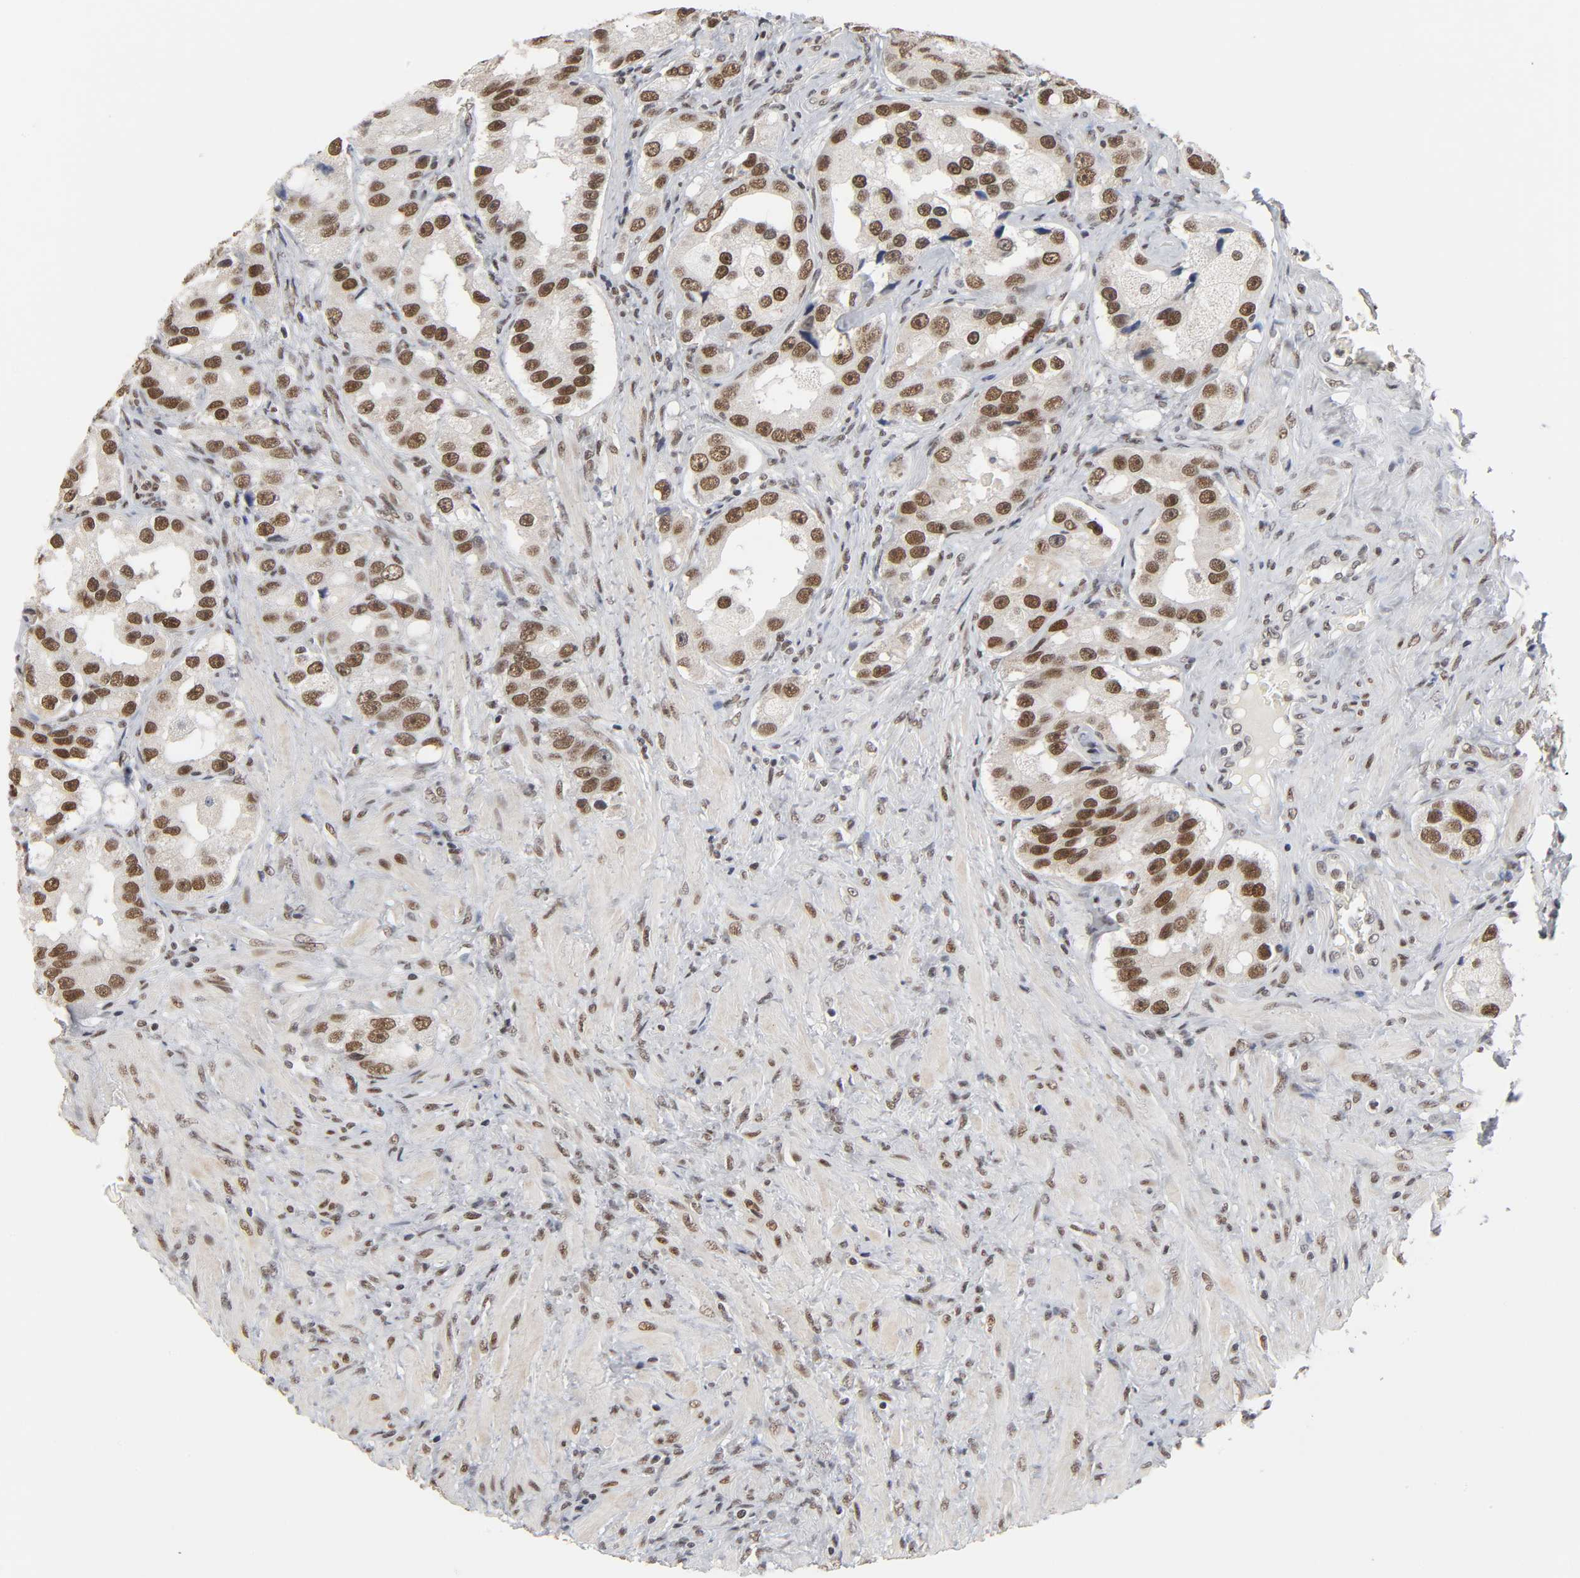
{"staining": {"intensity": "moderate", "quantity": ">75%", "location": "nuclear"}, "tissue": "prostate cancer", "cell_type": "Tumor cells", "image_type": "cancer", "snomed": [{"axis": "morphology", "description": "Adenocarcinoma, High grade"}, {"axis": "topography", "description": "Prostate"}], "caption": "Protein staining reveals moderate nuclear staining in approximately >75% of tumor cells in high-grade adenocarcinoma (prostate).", "gene": "TRIM33", "patient": {"sex": "male", "age": 63}}